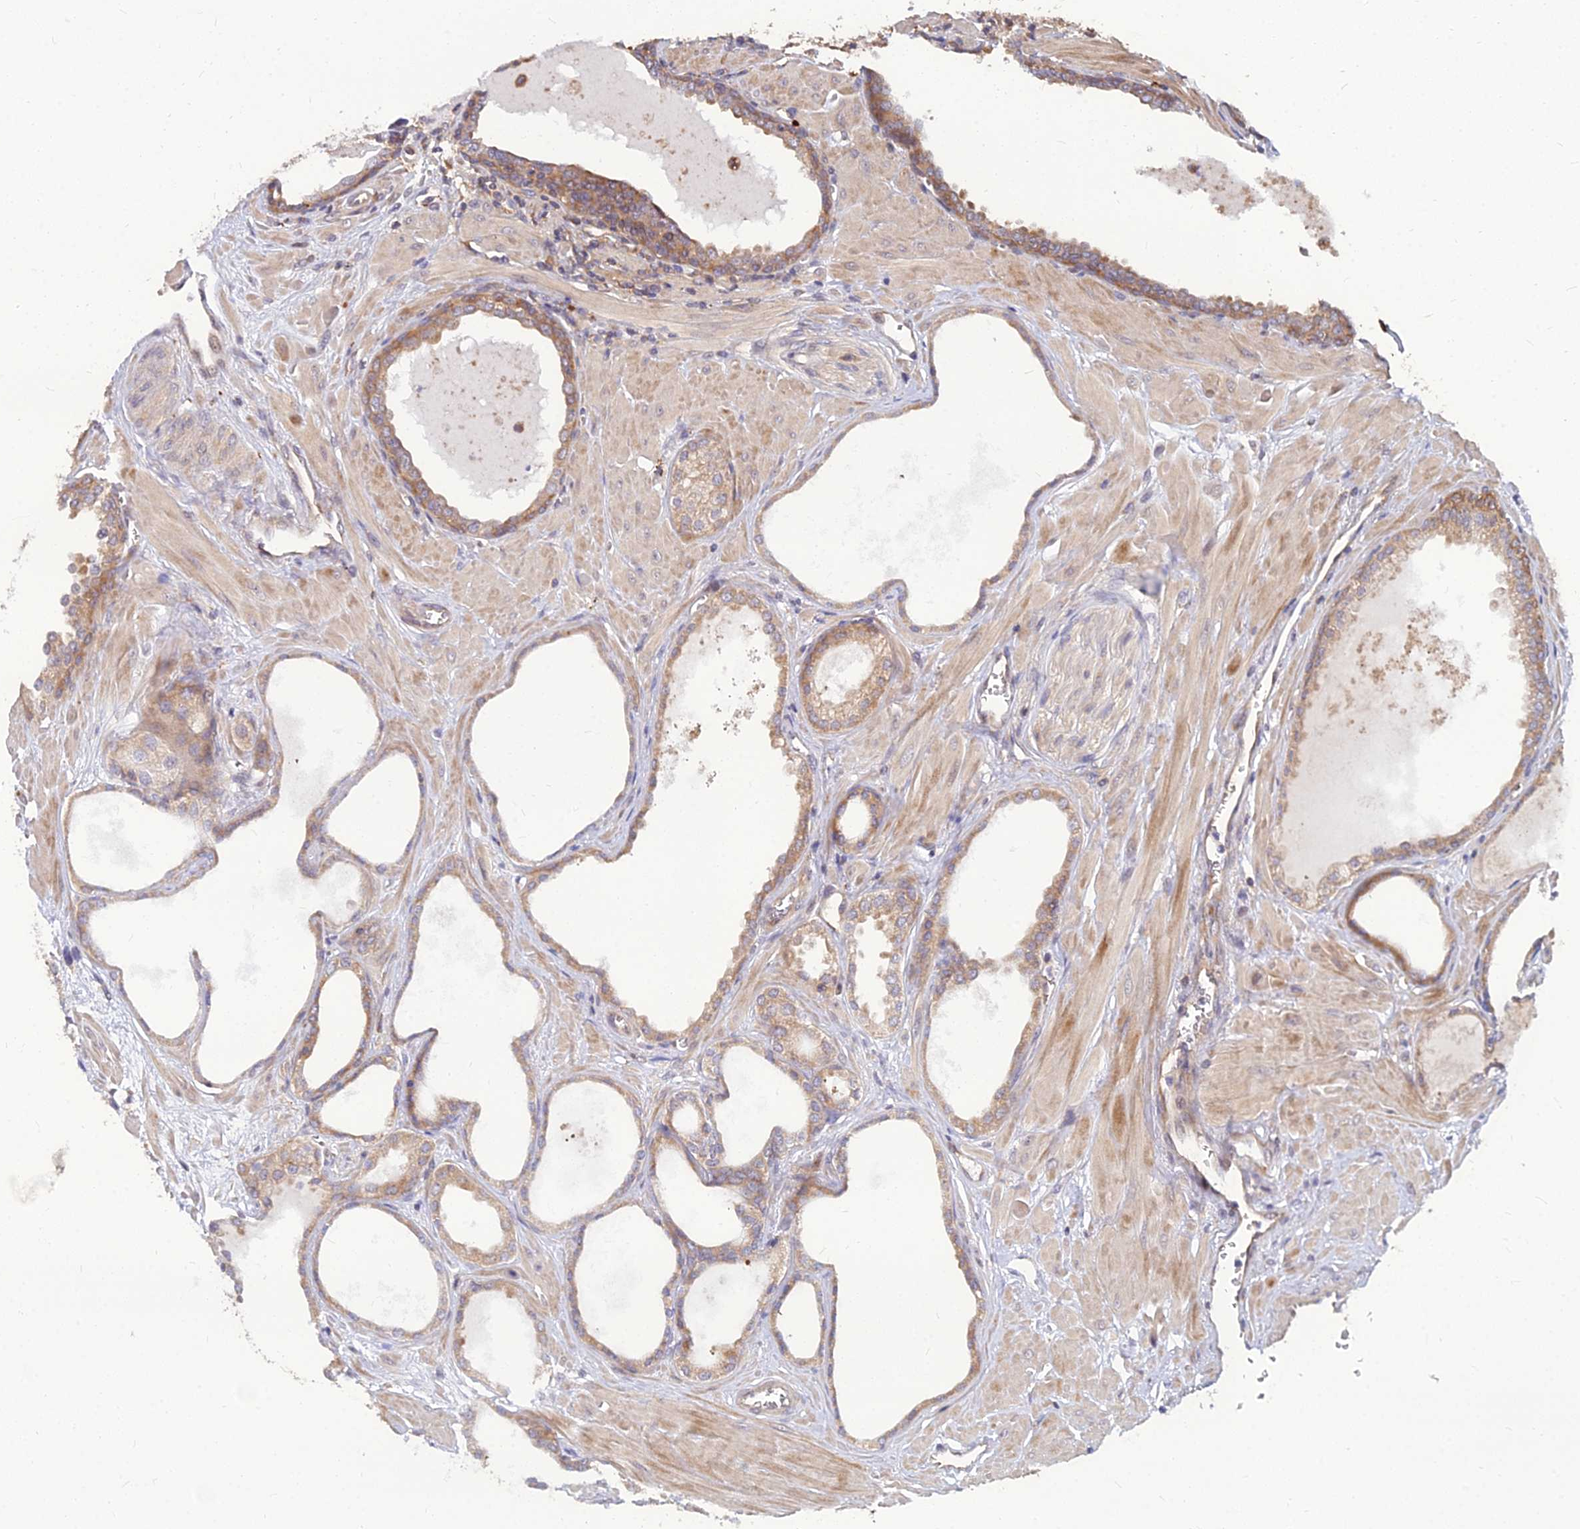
{"staining": {"intensity": "weak", "quantity": ">75%", "location": "cytoplasmic/membranous"}, "tissue": "prostate cancer", "cell_type": "Tumor cells", "image_type": "cancer", "snomed": [{"axis": "morphology", "description": "Adenocarcinoma, Low grade"}, {"axis": "topography", "description": "Prostate"}], "caption": "Low-grade adenocarcinoma (prostate) stained for a protein (brown) reveals weak cytoplasmic/membranous positive staining in approximately >75% of tumor cells.", "gene": "CCT6B", "patient": {"sex": "male", "age": 67}}